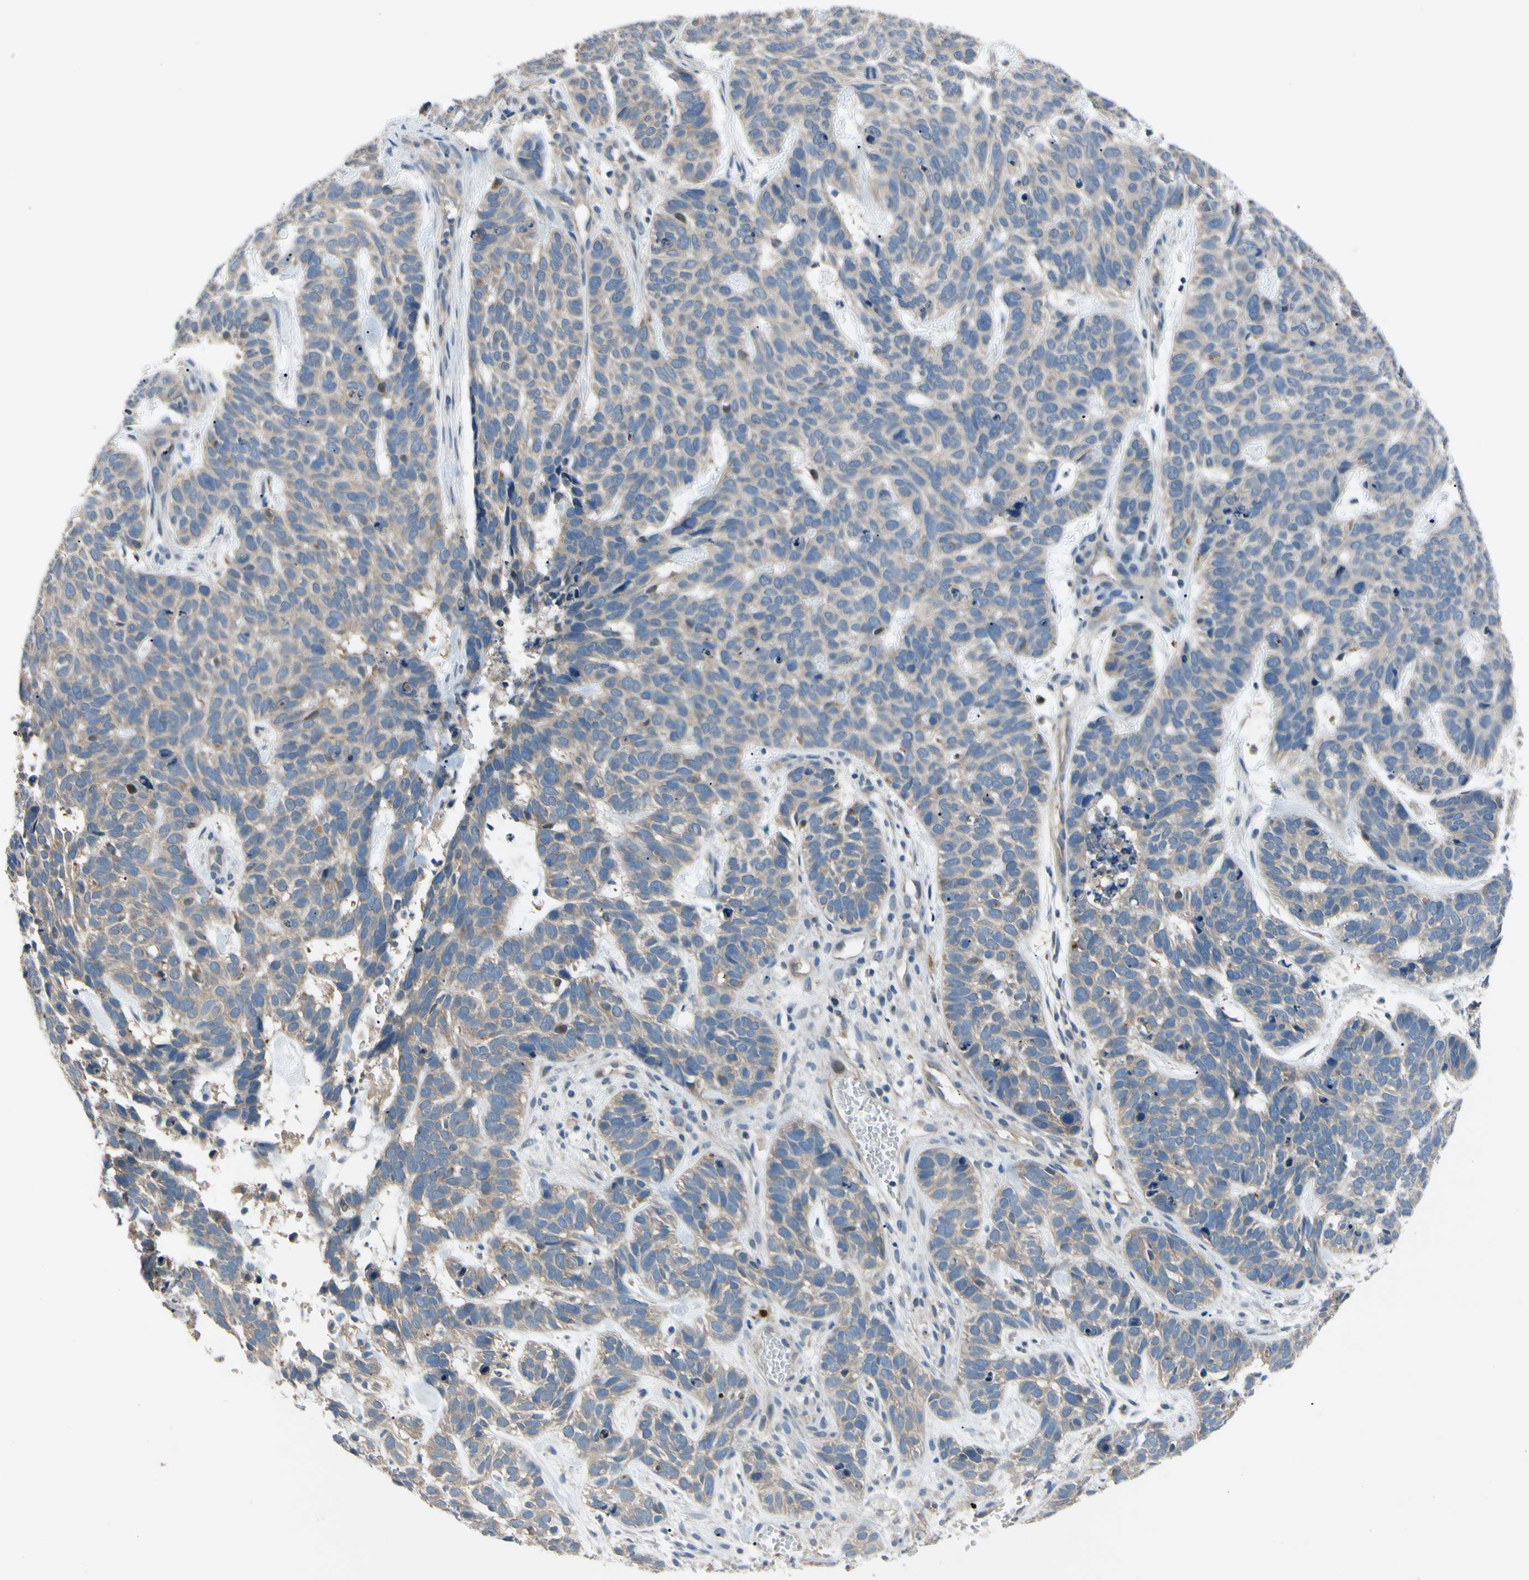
{"staining": {"intensity": "weak", "quantity": "<25%", "location": "cytoplasmic/membranous"}, "tissue": "skin cancer", "cell_type": "Tumor cells", "image_type": "cancer", "snomed": [{"axis": "morphology", "description": "Basal cell carcinoma"}, {"axis": "topography", "description": "Skin"}], "caption": "An image of human skin cancer is negative for staining in tumor cells.", "gene": "HILPDA", "patient": {"sex": "male", "age": 87}}